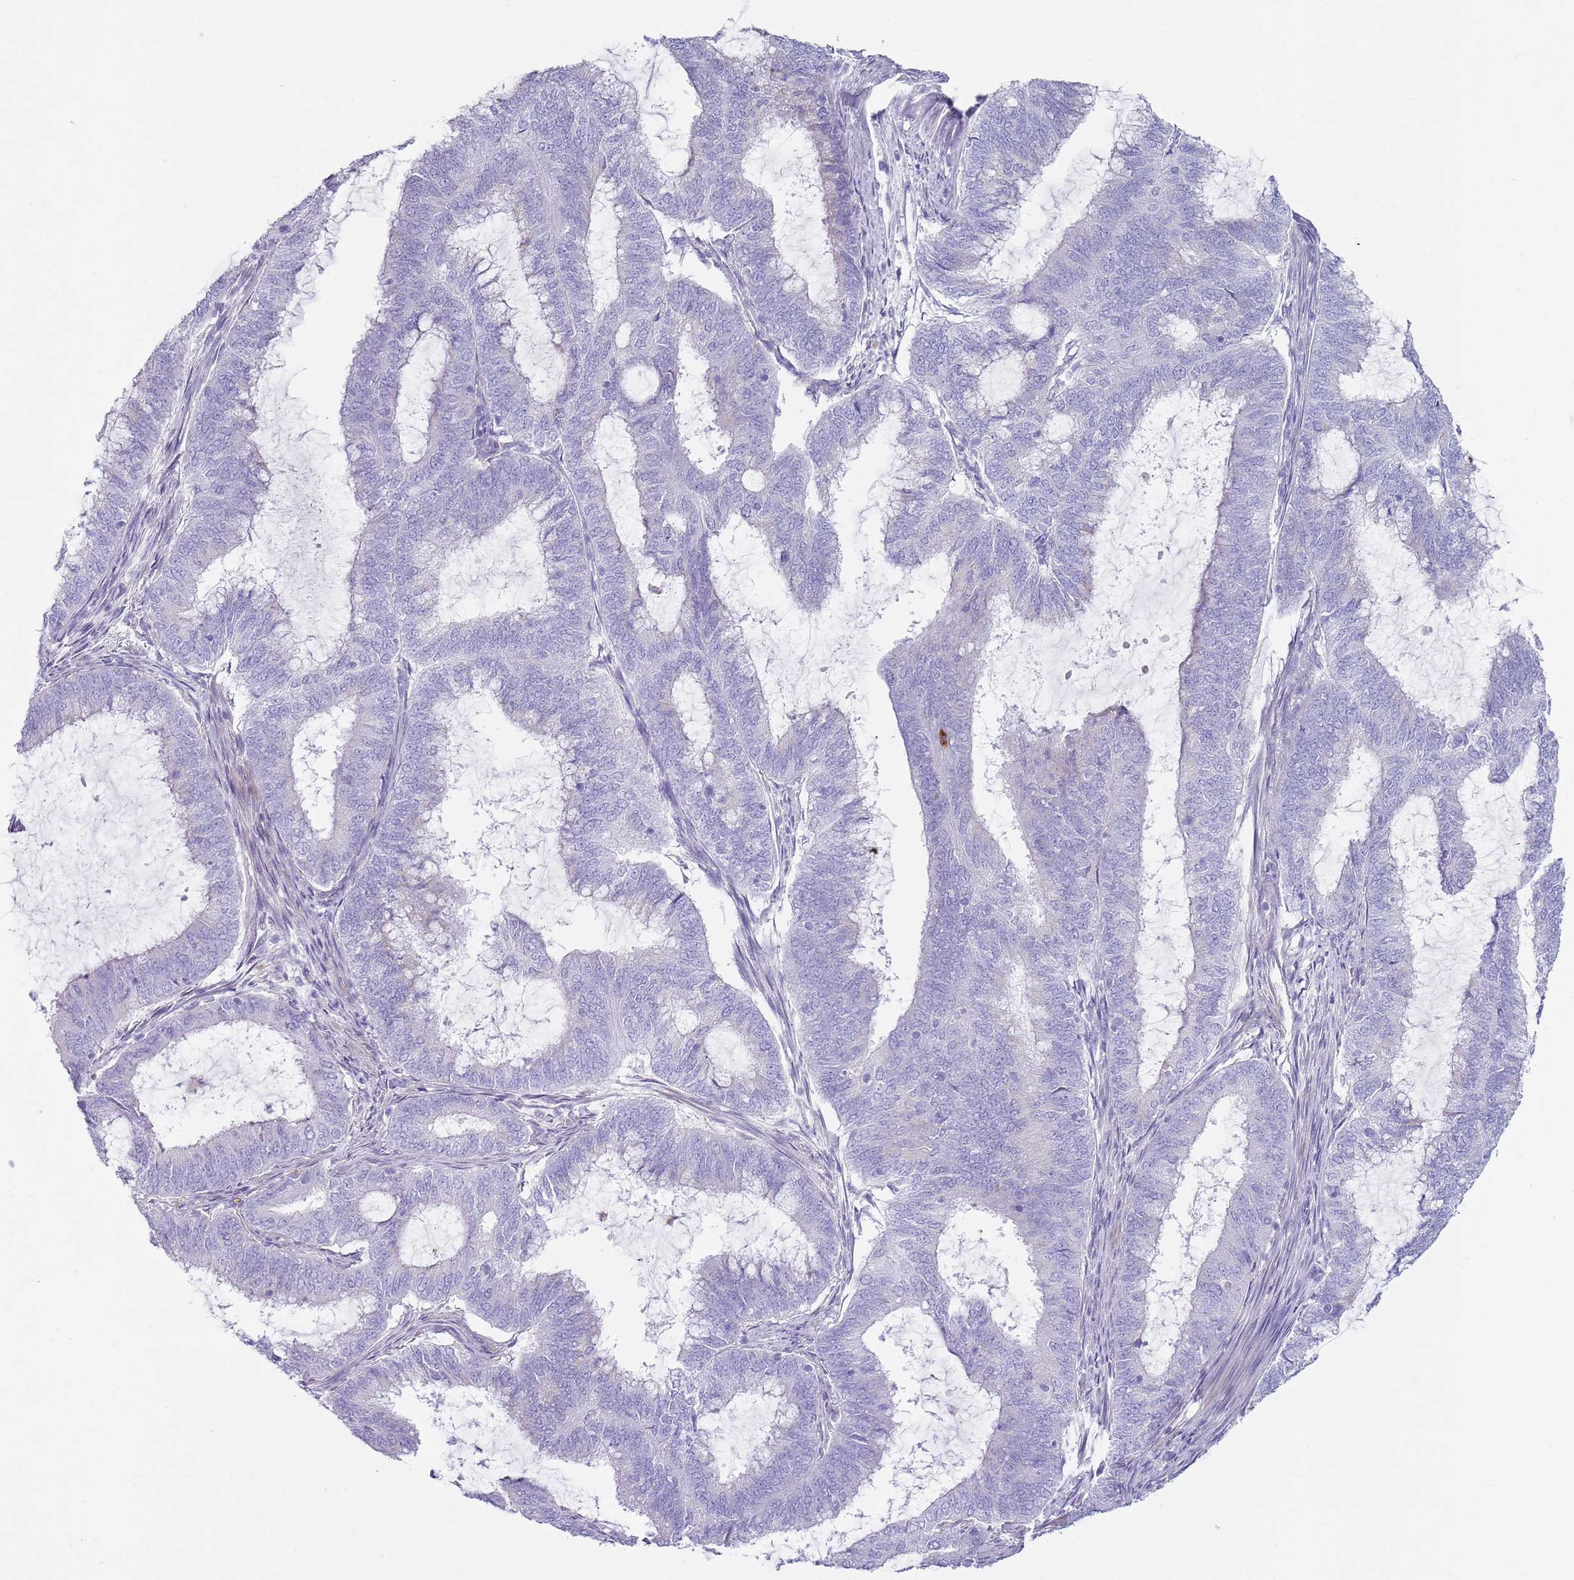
{"staining": {"intensity": "negative", "quantity": "none", "location": "none"}, "tissue": "endometrial cancer", "cell_type": "Tumor cells", "image_type": "cancer", "snomed": [{"axis": "morphology", "description": "Adenocarcinoma, NOS"}, {"axis": "topography", "description": "Endometrium"}], "caption": "IHC of endometrial adenocarcinoma displays no staining in tumor cells.", "gene": "CD177", "patient": {"sex": "female", "age": 51}}